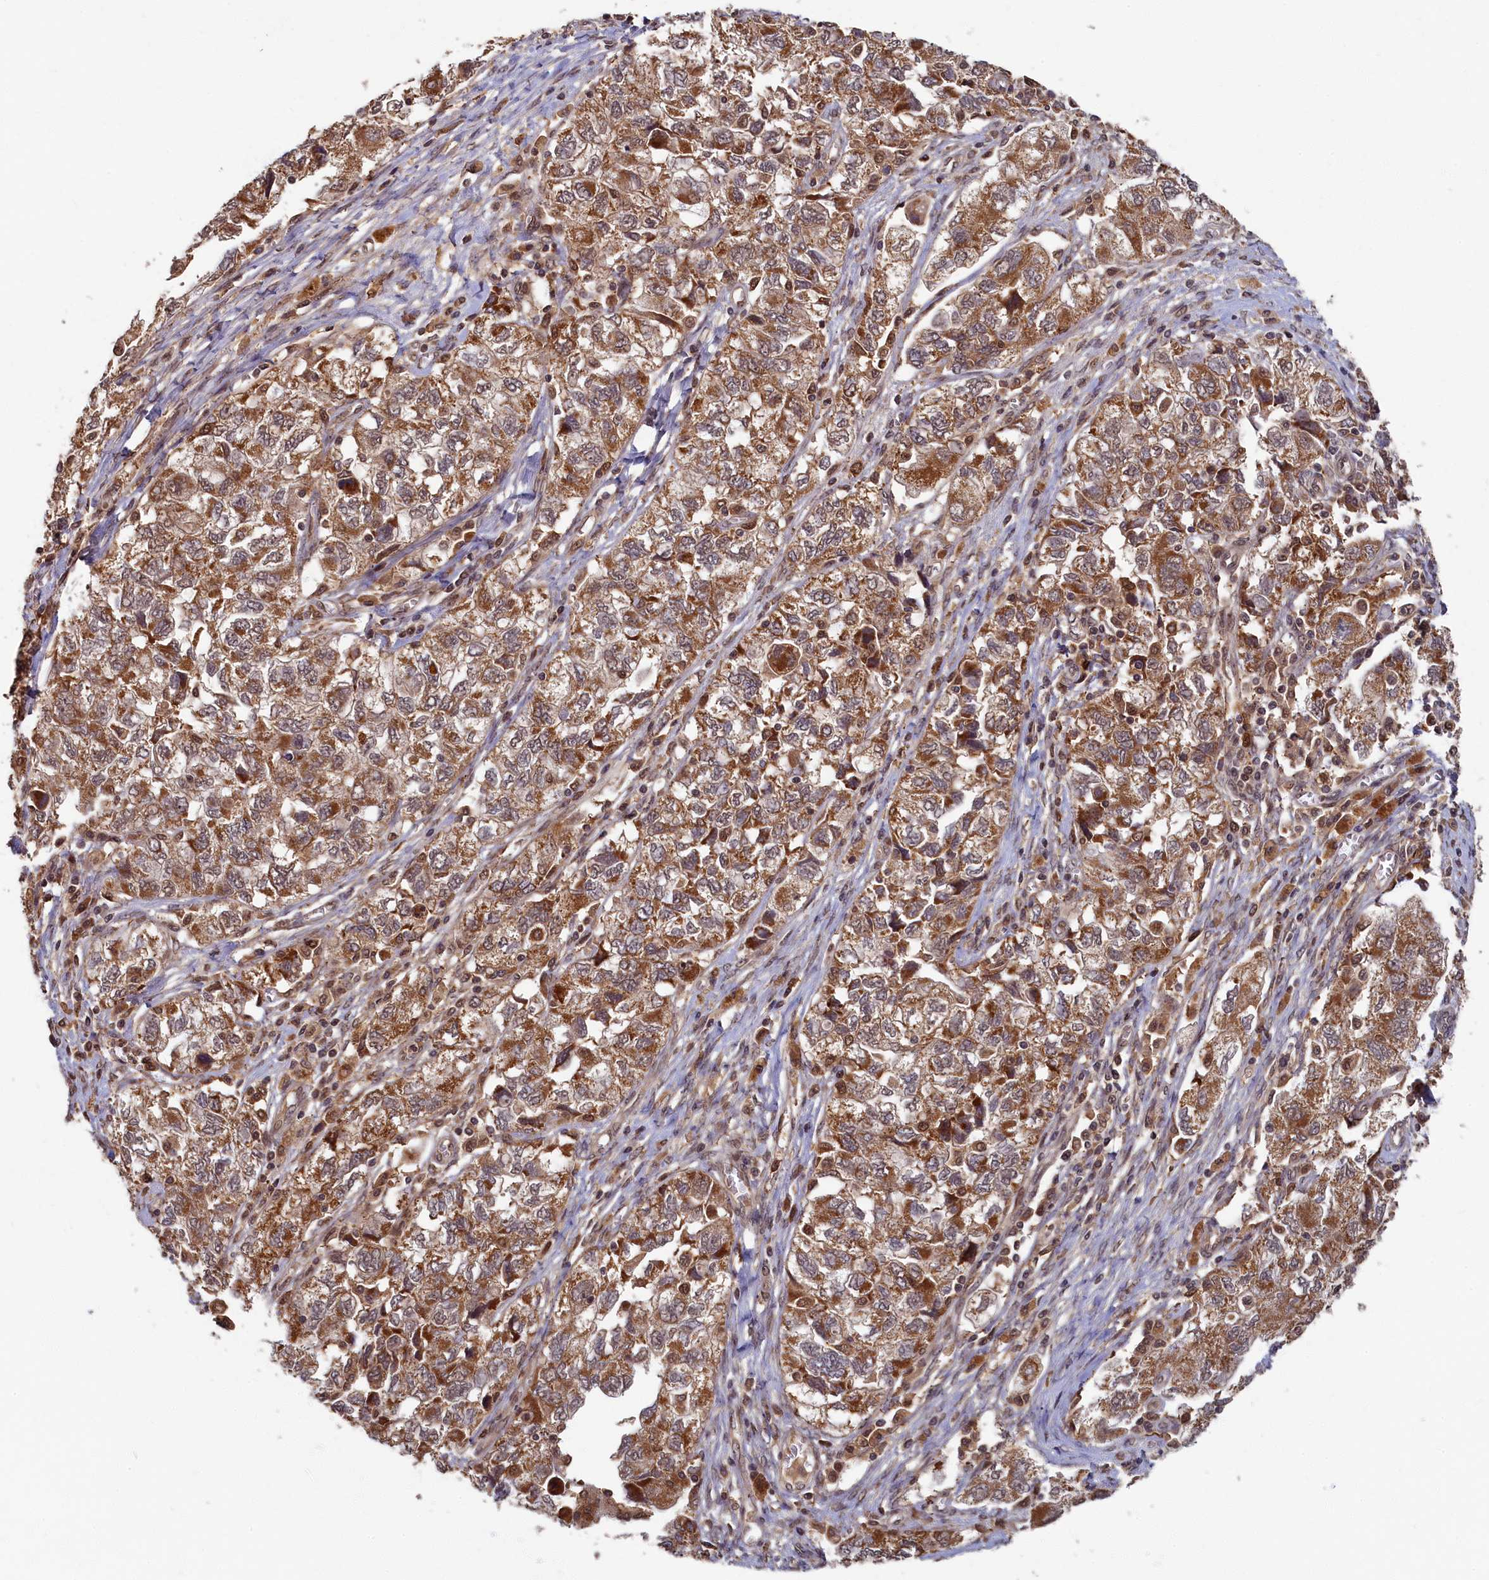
{"staining": {"intensity": "strong", "quantity": ">75%", "location": "cytoplasmic/membranous"}, "tissue": "ovarian cancer", "cell_type": "Tumor cells", "image_type": "cancer", "snomed": [{"axis": "morphology", "description": "Carcinoma, NOS"}, {"axis": "morphology", "description": "Cystadenocarcinoma, serous, NOS"}, {"axis": "topography", "description": "Ovary"}], "caption": "The histopathology image demonstrates a brown stain indicating the presence of a protein in the cytoplasmic/membranous of tumor cells in ovarian cancer (serous cystadenocarcinoma). Nuclei are stained in blue.", "gene": "BRCA1", "patient": {"sex": "female", "age": 69}}